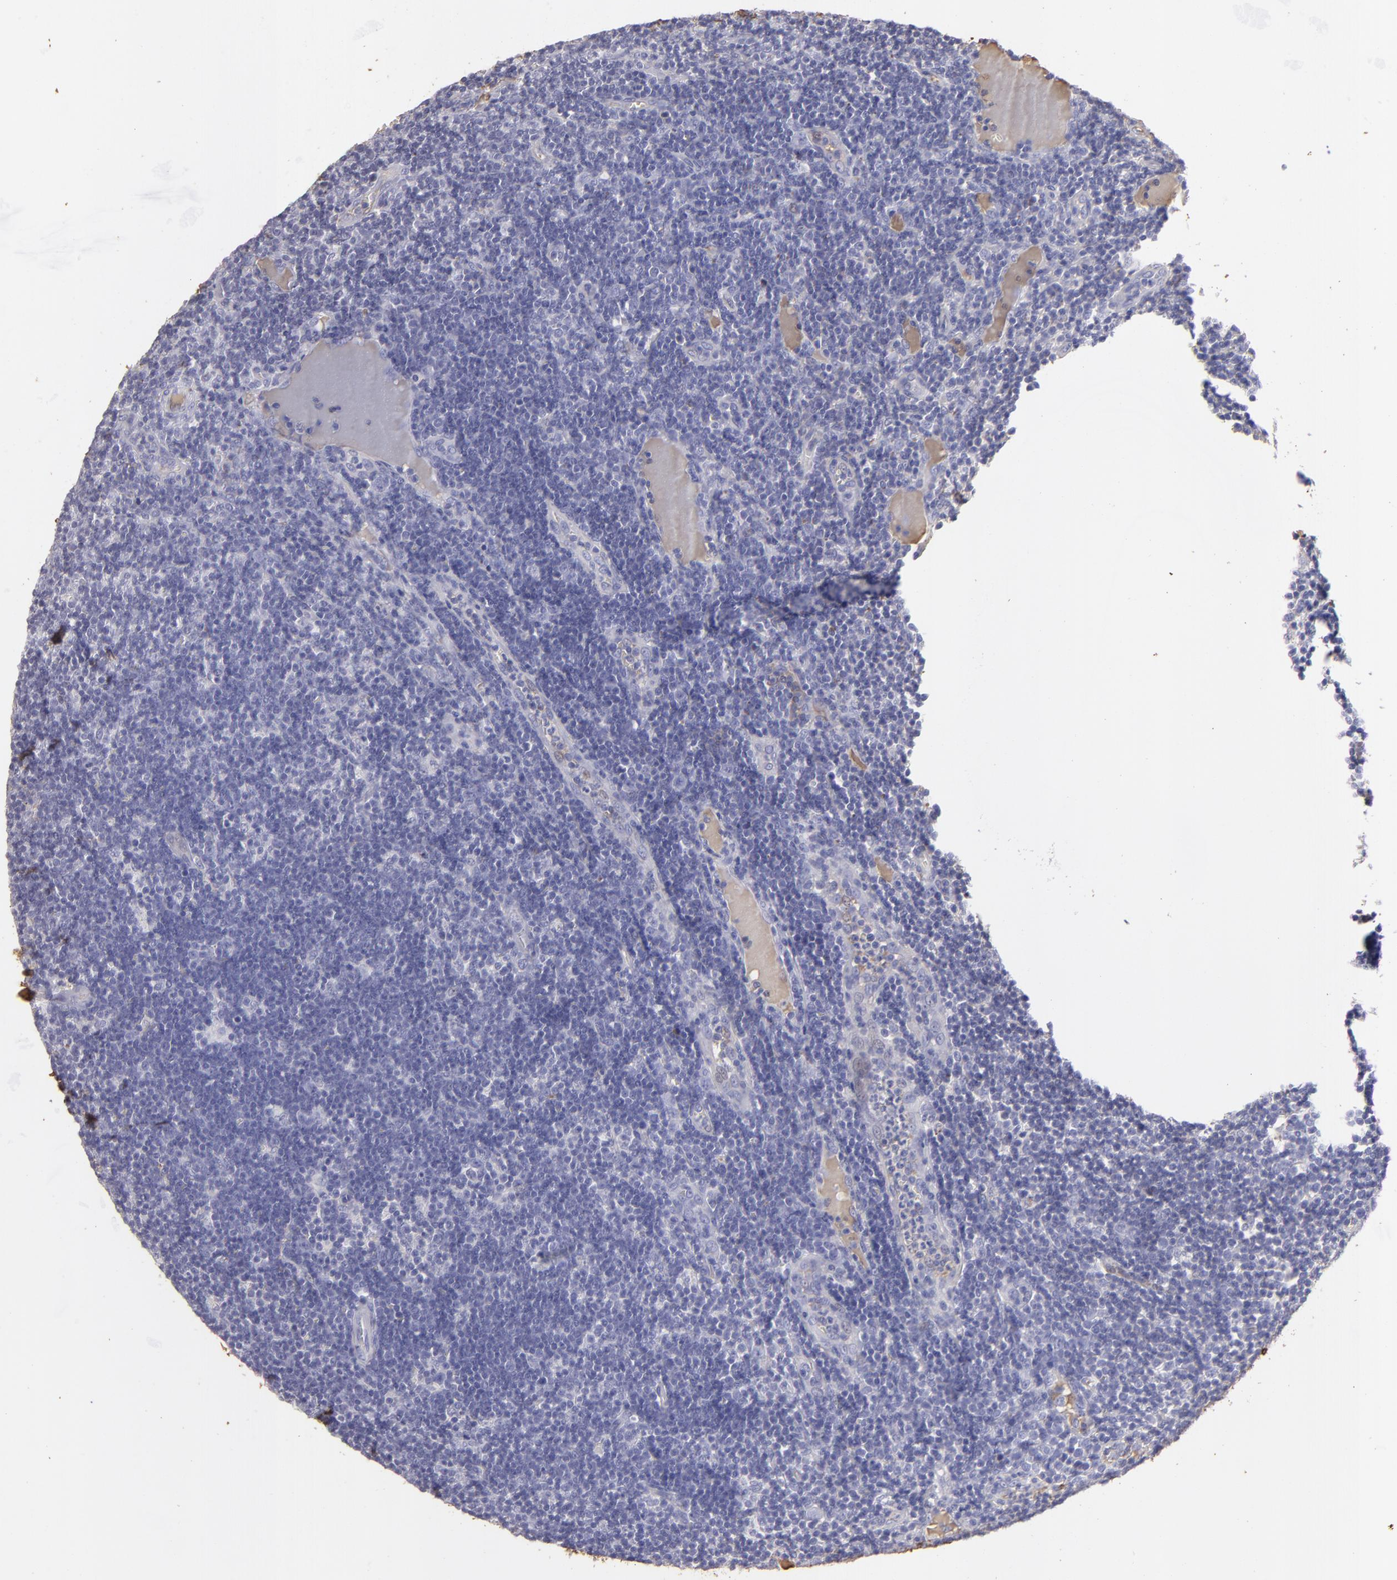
{"staining": {"intensity": "negative", "quantity": "none", "location": "none"}, "tissue": "lymph node", "cell_type": "Non-germinal center cells", "image_type": "normal", "snomed": [{"axis": "morphology", "description": "Normal tissue, NOS"}, {"axis": "morphology", "description": "Inflammation, NOS"}, {"axis": "topography", "description": "Lymph node"}, {"axis": "topography", "description": "Salivary gland"}], "caption": "Image shows no protein expression in non-germinal center cells of benign lymph node. (DAB (3,3'-diaminobenzidine) immunohistochemistry visualized using brightfield microscopy, high magnification).", "gene": "FGB", "patient": {"sex": "male", "age": 3}}